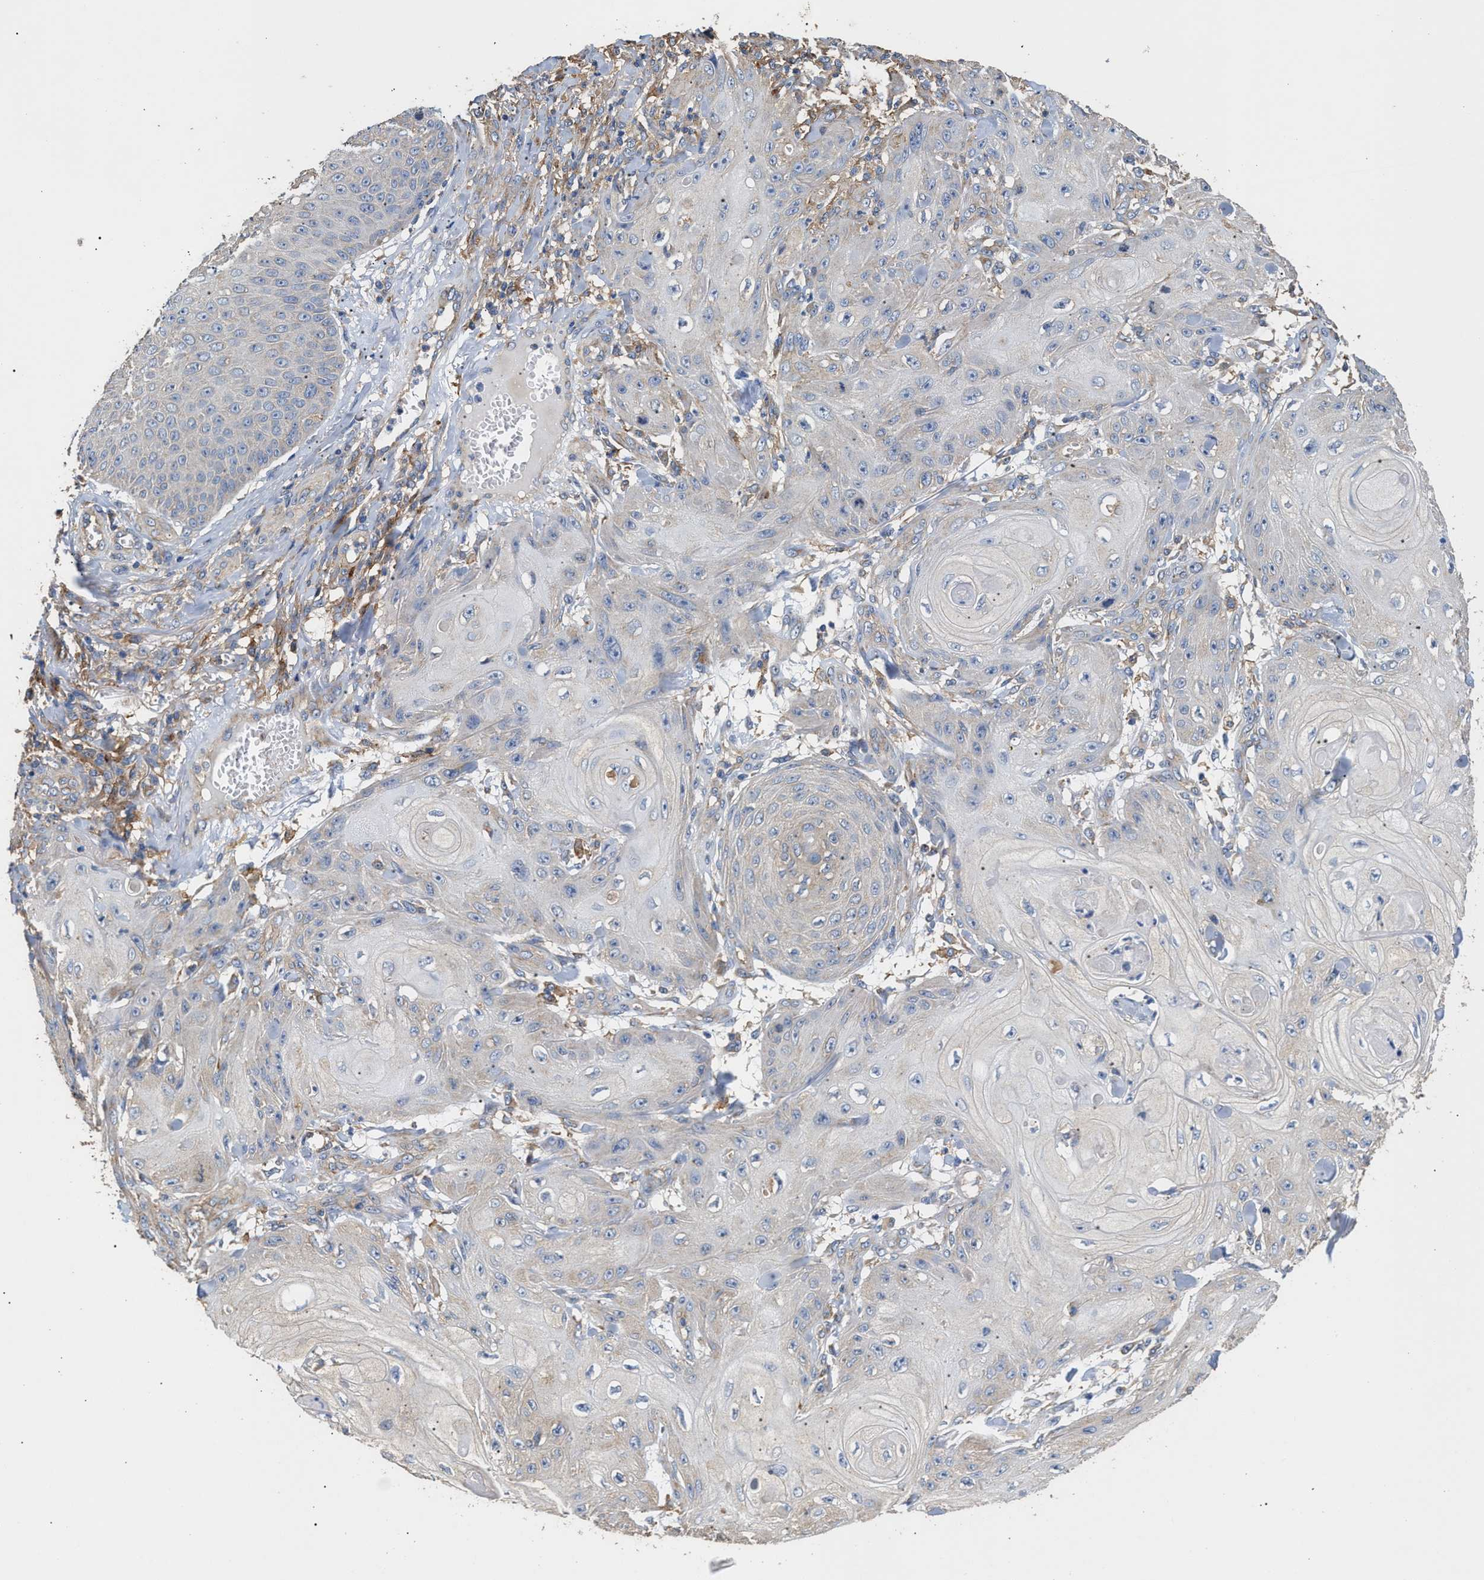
{"staining": {"intensity": "negative", "quantity": "none", "location": "none"}, "tissue": "skin cancer", "cell_type": "Tumor cells", "image_type": "cancer", "snomed": [{"axis": "morphology", "description": "Squamous cell carcinoma, NOS"}, {"axis": "topography", "description": "Skin"}], "caption": "Immunohistochemistry (IHC) of skin cancer (squamous cell carcinoma) exhibits no positivity in tumor cells.", "gene": "KLB", "patient": {"sex": "male", "age": 74}}